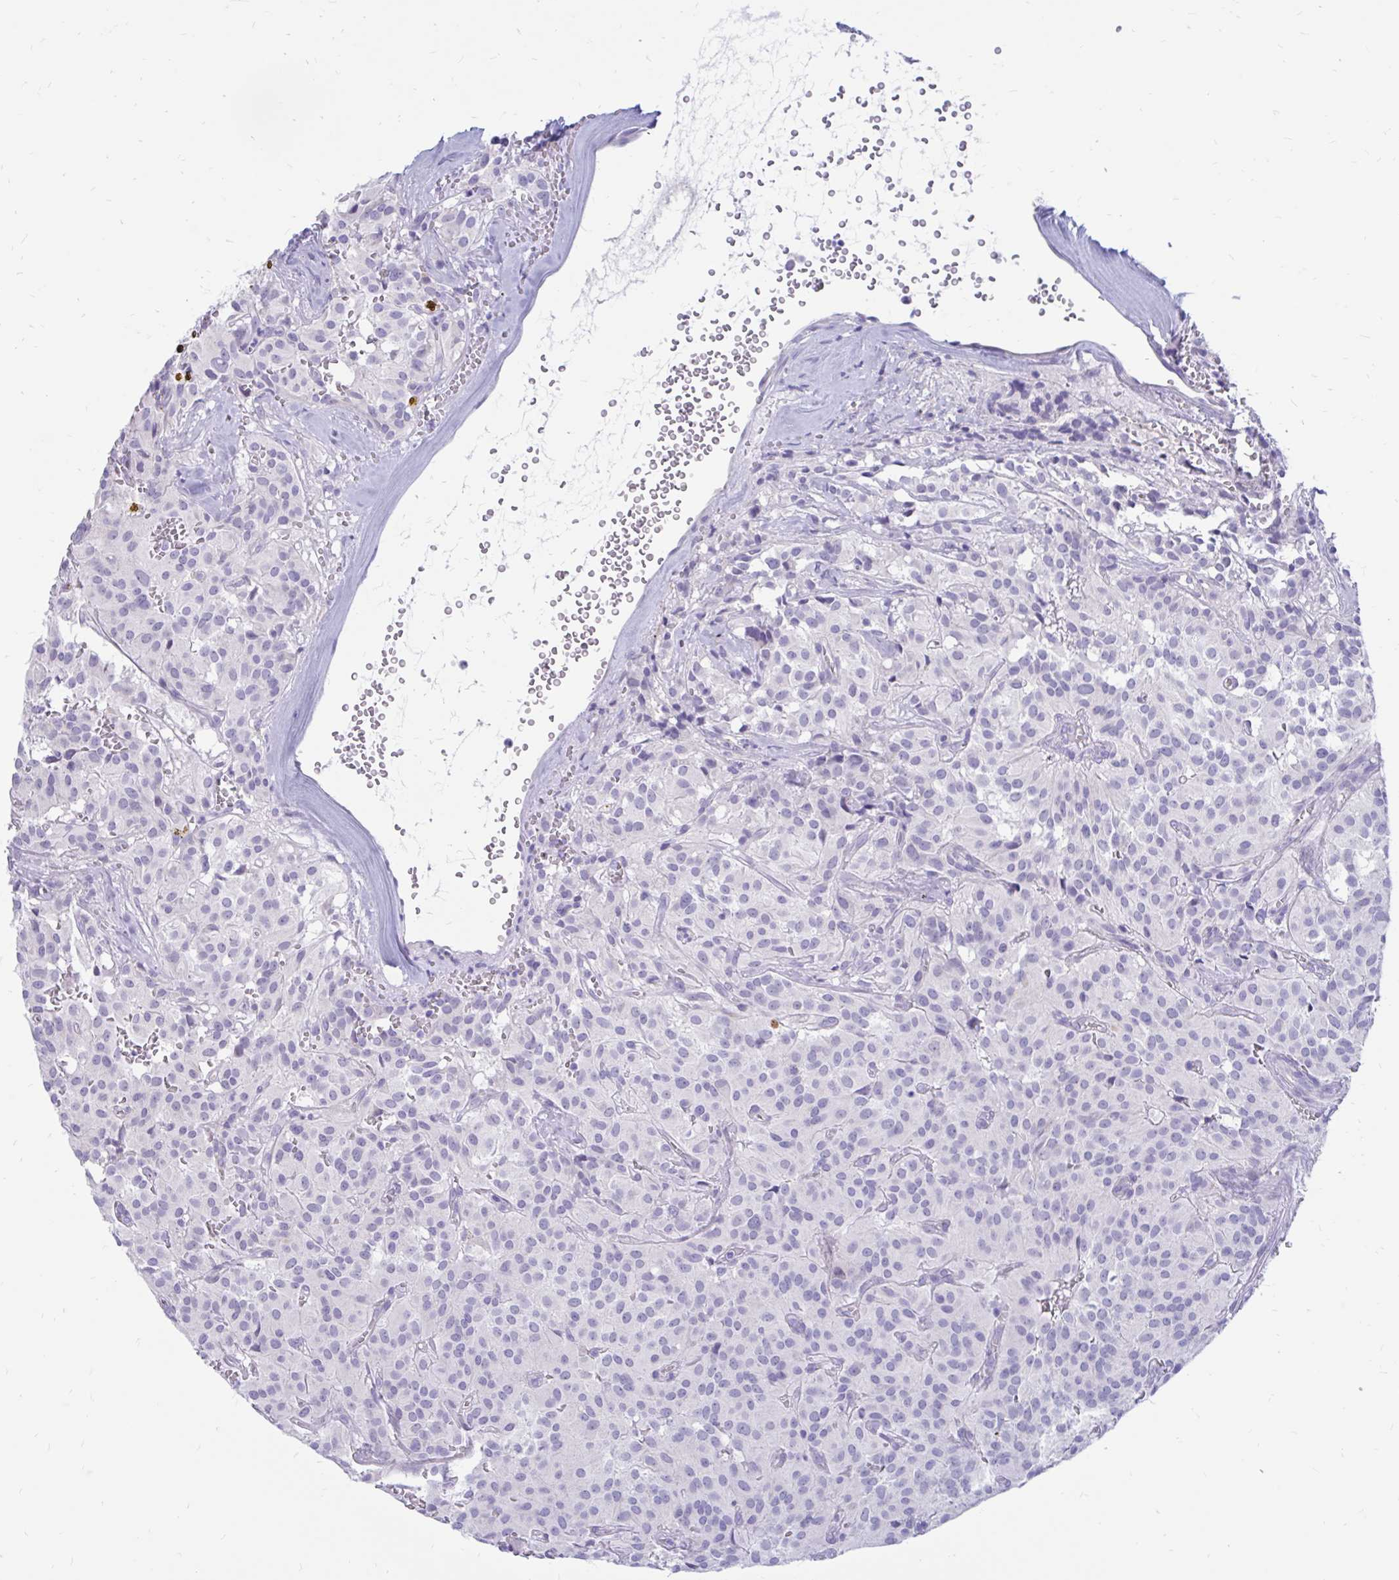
{"staining": {"intensity": "negative", "quantity": "none", "location": "none"}, "tissue": "glioma", "cell_type": "Tumor cells", "image_type": "cancer", "snomed": [{"axis": "morphology", "description": "Glioma, malignant, Low grade"}, {"axis": "topography", "description": "Brain"}], "caption": "Immunohistochemistry (IHC) histopathology image of neoplastic tissue: human malignant glioma (low-grade) stained with DAB demonstrates no significant protein positivity in tumor cells.", "gene": "IGSF5", "patient": {"sex": "male", "age": 42}}